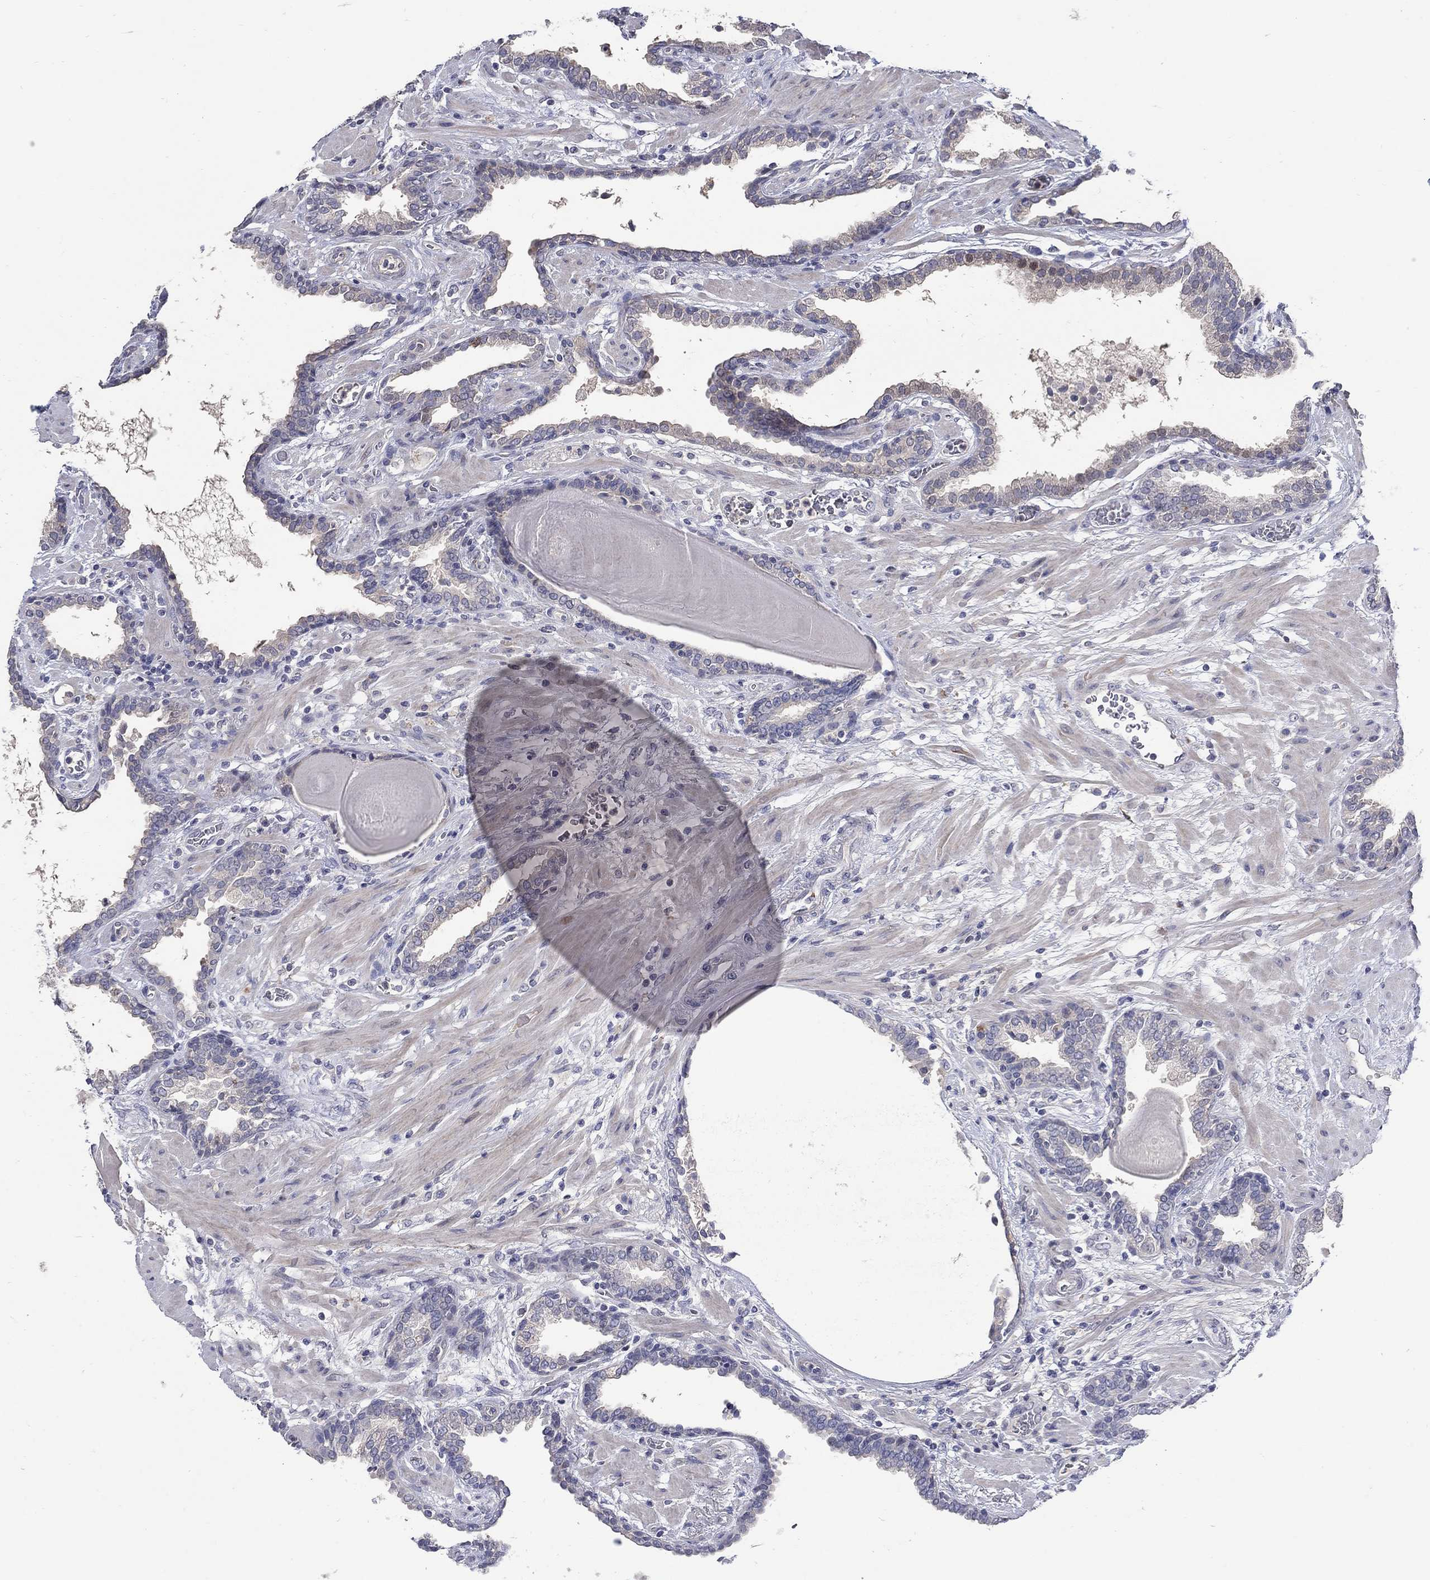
{"staining": {"intensity": "weak", "quantity": "25%-75%", "location": "cytoplasmic/membranous"}, "tissue": "prostate cancer", "cell_type": "Tumor cells", "image_type": "cancer", "snomed": [{"axis": "morphology", "description": "Adenocarcinoma, Low grade"}, {"axis": "topography", "description": "Prostate"}], "caption": "Immunohistochemistry of human prostate low-grade adenocarcinoma exhibits low levels of weak cytoplasmic/membranous staining in approximately 25%-75% of tumor cells.", "gene": "CETN1", "patient": {"sex": "male", "age": 69}}